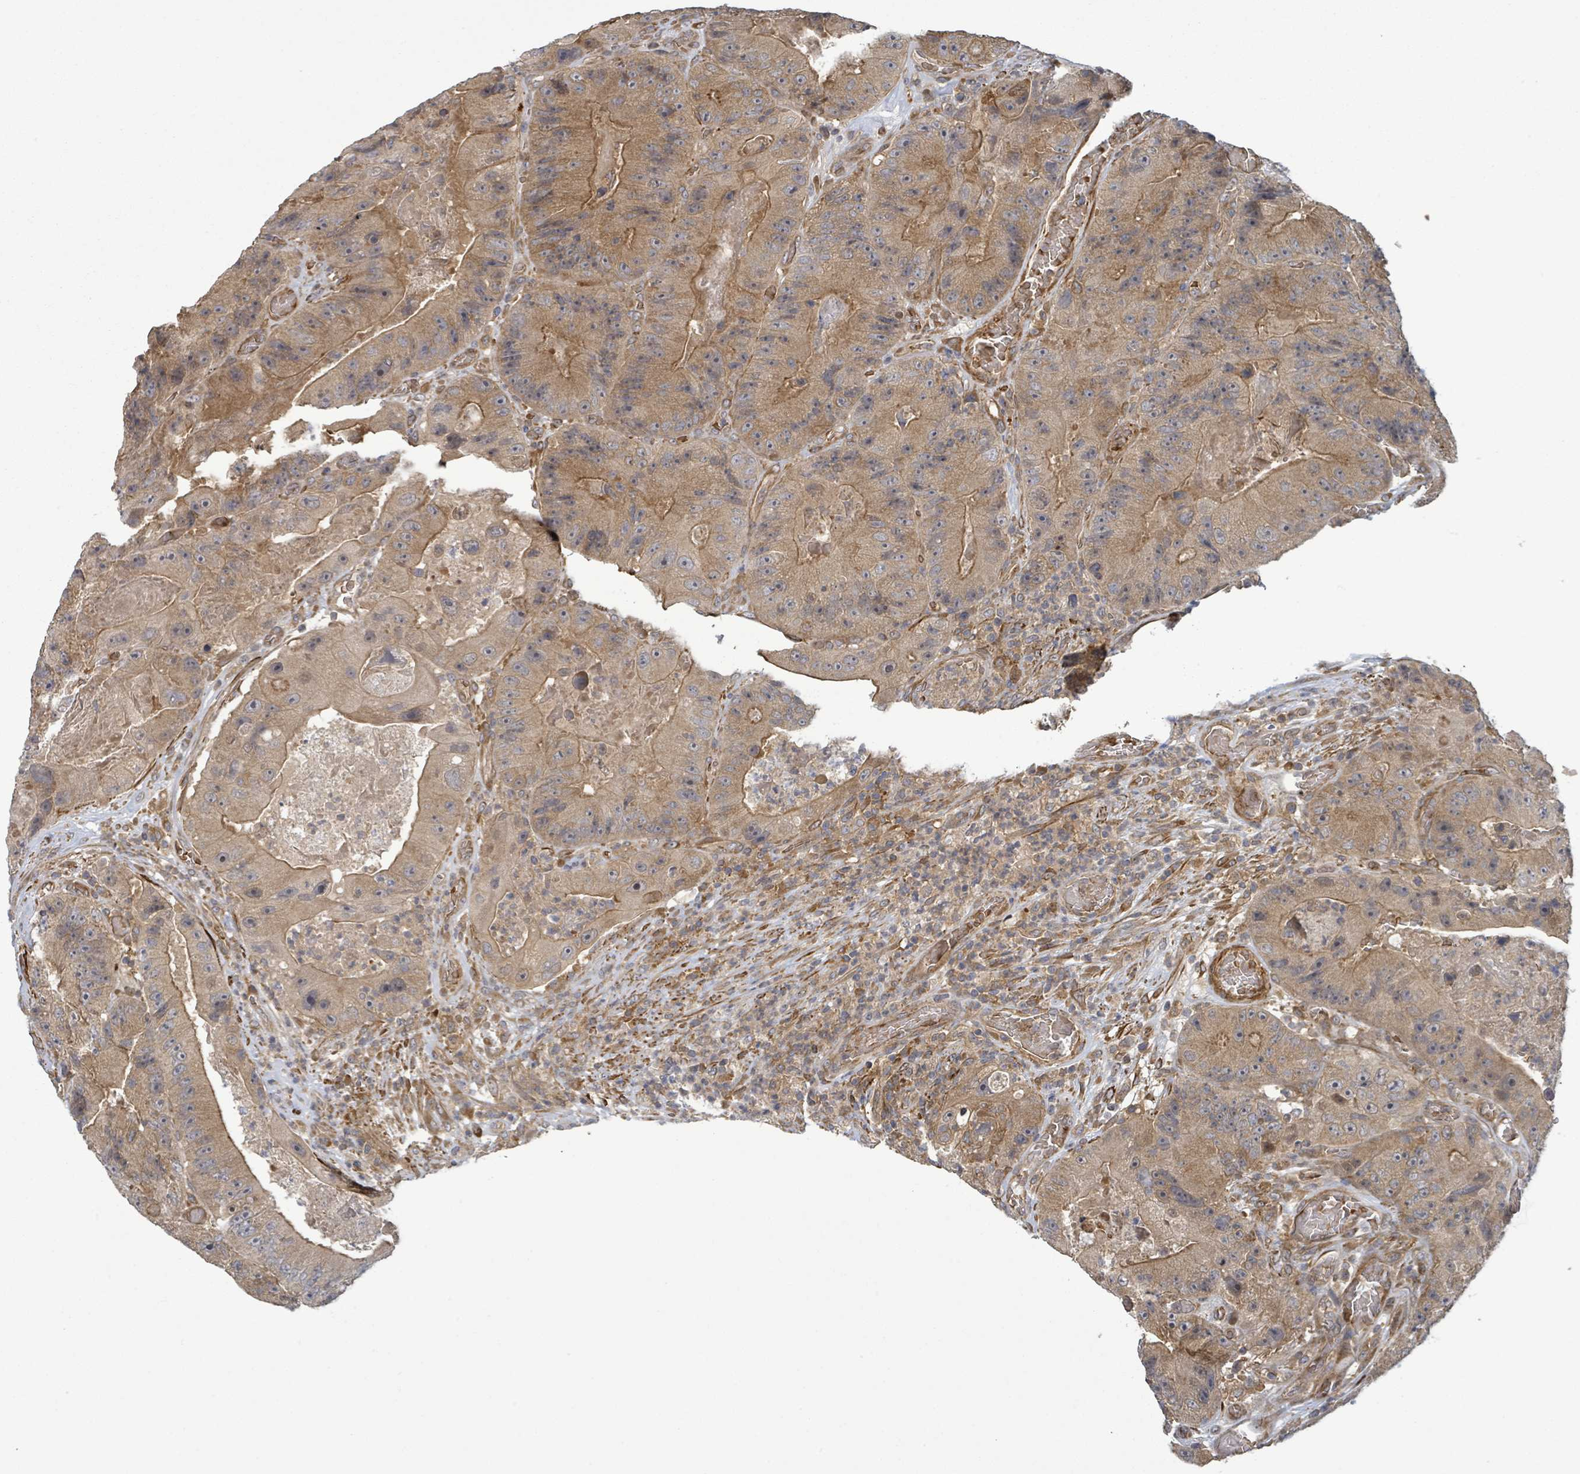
{"staining": {"intensity": "moderate", "quantity": ">75%", "location": "cytoplasmic/membranous"}, "tissue": "colorectal cancer", "cell_type": "Tumor cells", "image_type": "cancer", "snomed": [{"axis": "morphology", "description": "Adenocarcinoma, NOS"}, {"axis": "topography", "description": "Colon"}], "caption": "Colorectal cancer was stained to show a protein in brown. There is medium levels of moderate cytoplasmic/membranous expression in about >75% of tumor cells.", "gene": "MAP3K6", "patient": {"sex": "female", "age": 86}}